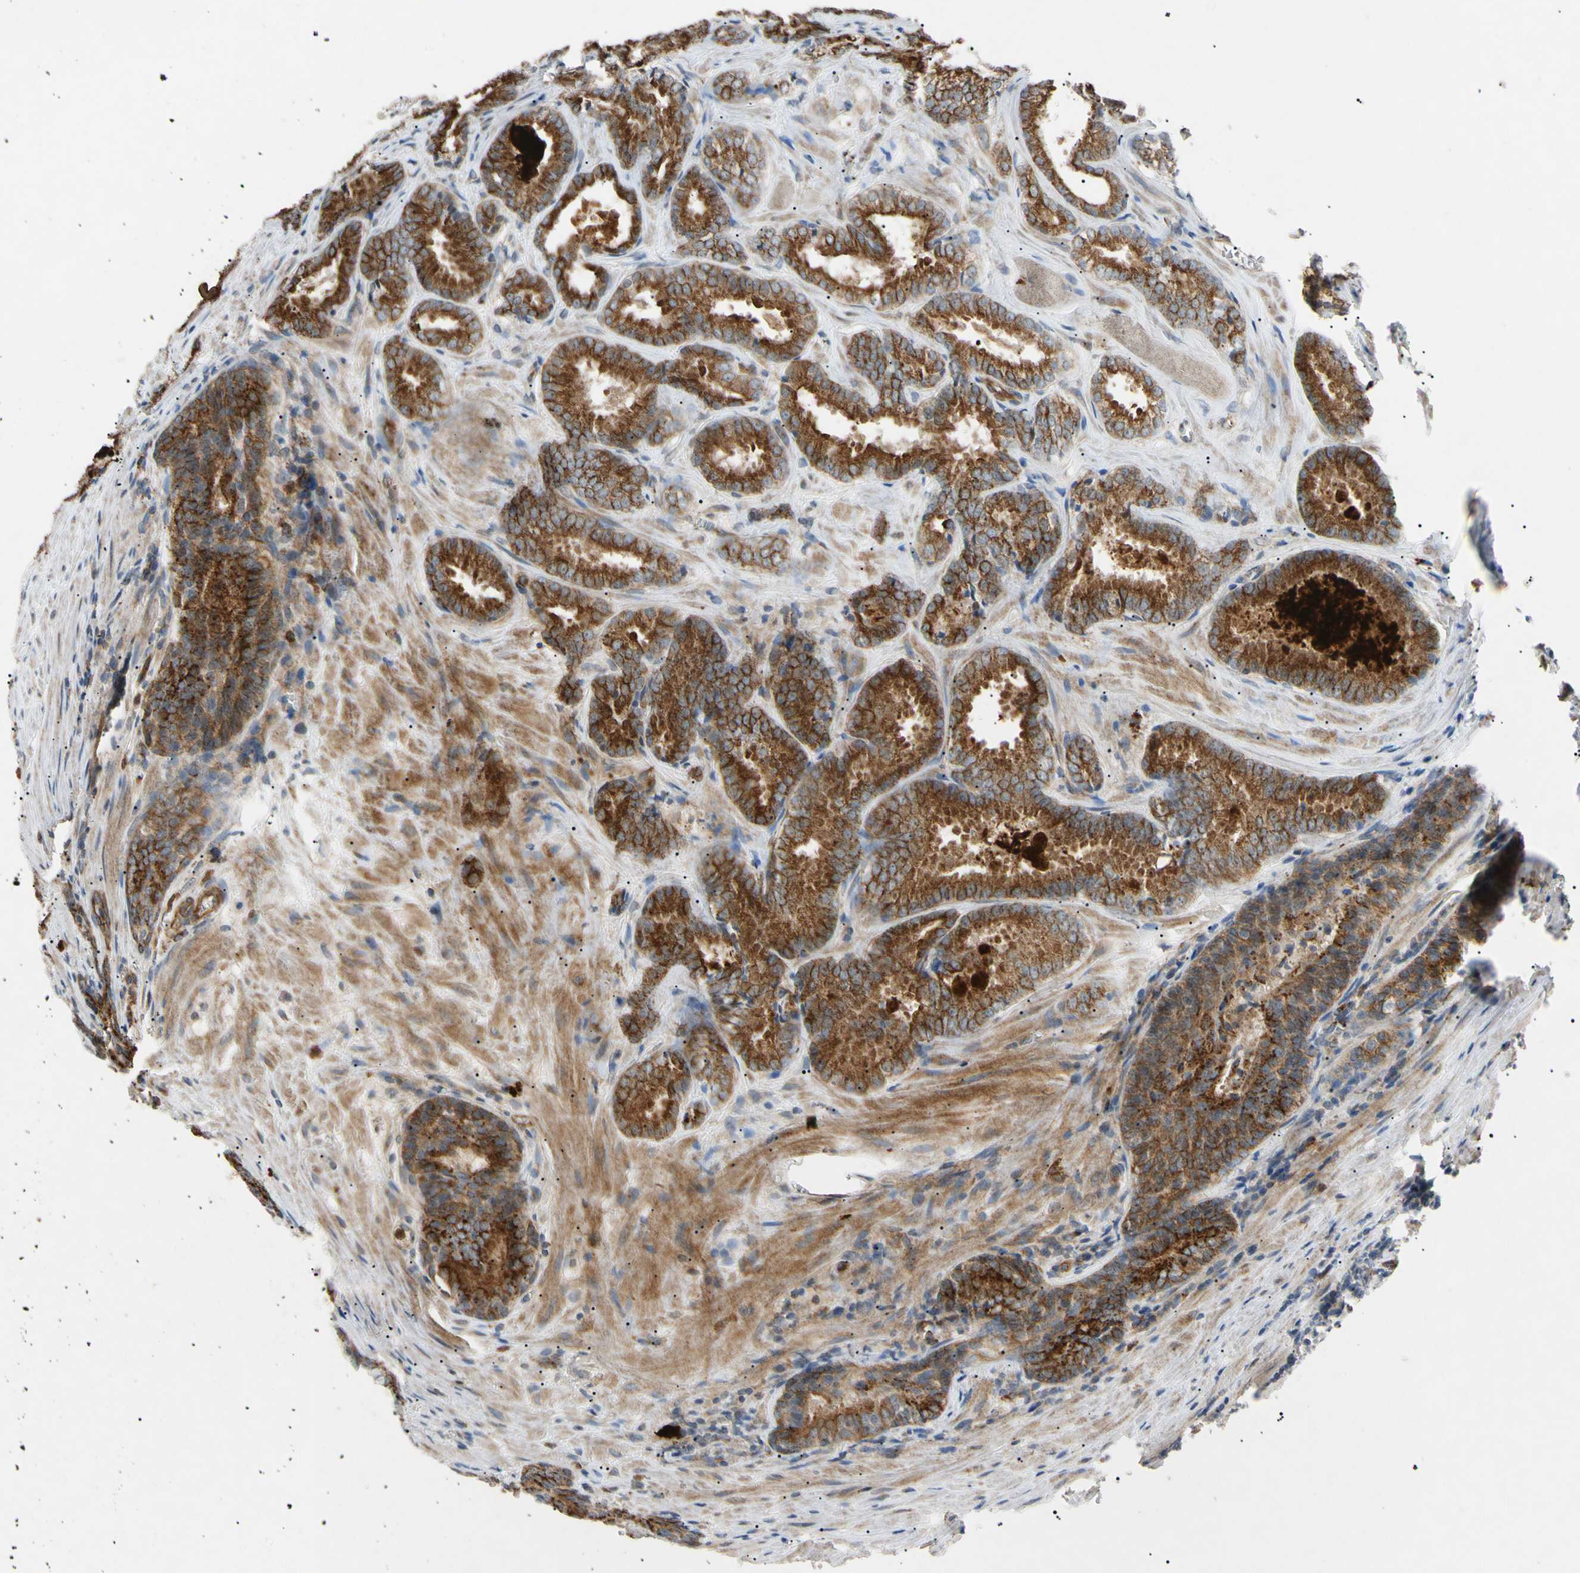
{"staining": {"intensity": "moderate", "quantity": "25%-75%", "location": "cytoplasmic/membranous"}, "tissue": "prostate cancer", "cell_type": "Tumor cells", "image_type": "cancer", "snomed": [{"axis": "morphology", "description": "Adenocarcinoma, Low grade"}, {"axis": "topography", "description": "Prostate"}], "caption": "IHC of human prostate cancer (adenocarcinoma (low-grade)) demonstrates medium levels of moderate cytoplasmic/membranous expression in approximately 25%-75% of tumor cells. The staining was performed using DAB (3,3'-diaminobenzidine), with brown indicating positive protein expression. Nuclei are stained blue with hematoxylin.", "gene": "TUBB4A", "patient": {"sex": "male", "age": 64}}